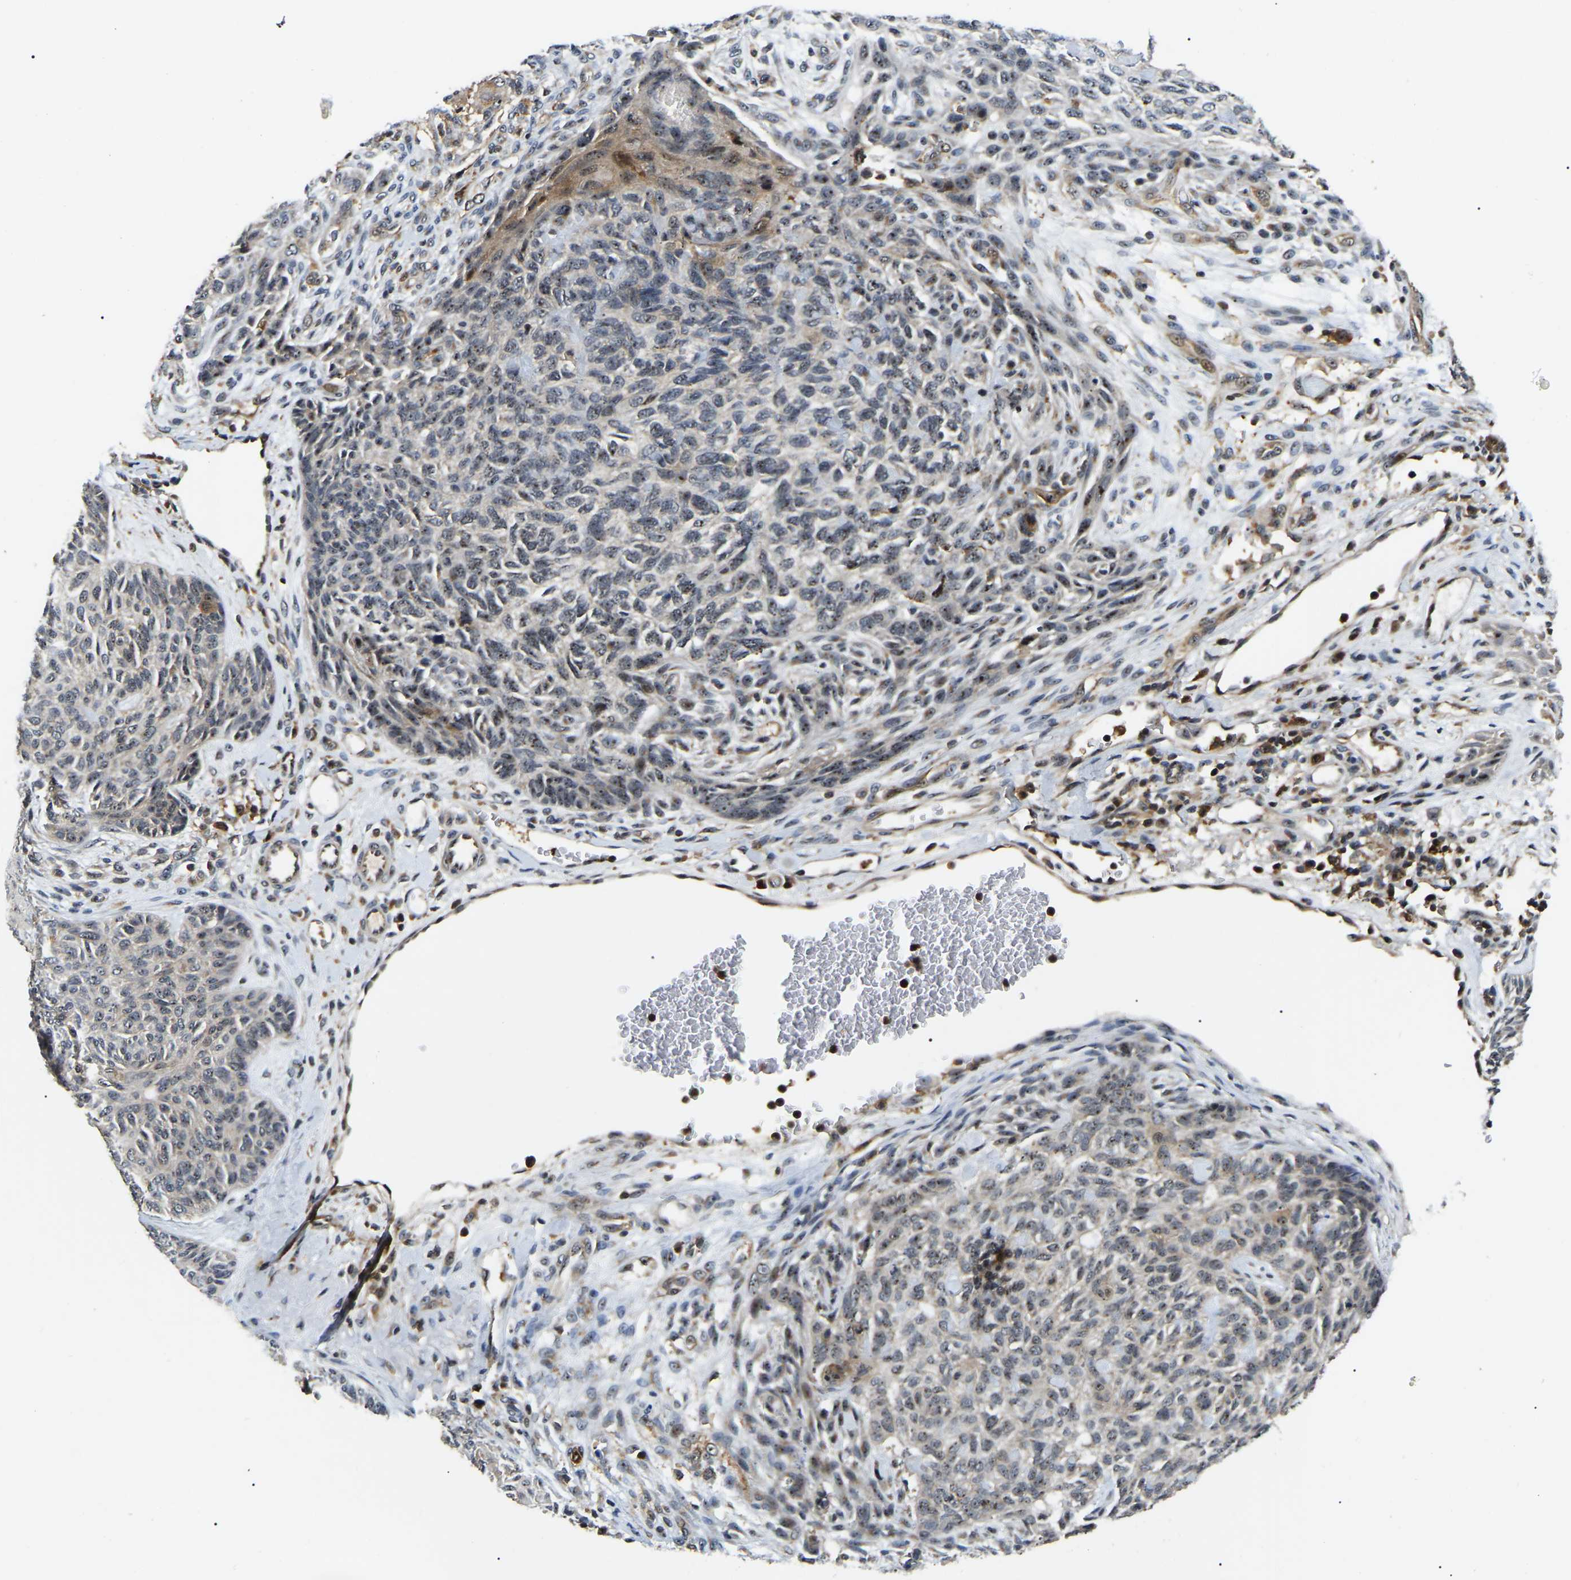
{"staining": {"intensity": "weak", "quantity": "25%-75%", "location": "nuclear"}, "tissue": "skin cancer", "cell_type": "Tumor cells", "image_type": "cancer", "snomed": [{"axis": "morphology", "description": "Basal cell carcinoma"}, {"axis": "topography", "description": "Skin"}], "caption": "DAB immunohistochemical staining of human skin cancer (basal cell carcinoma) exhibits weak nuclear protein staining in approximately 25%-75% of tumor cells. (DAB IHC with brightfield microscopy, high magnification).", "gene": "RBM28", "patient": {"sex": "male", "age": 55}}